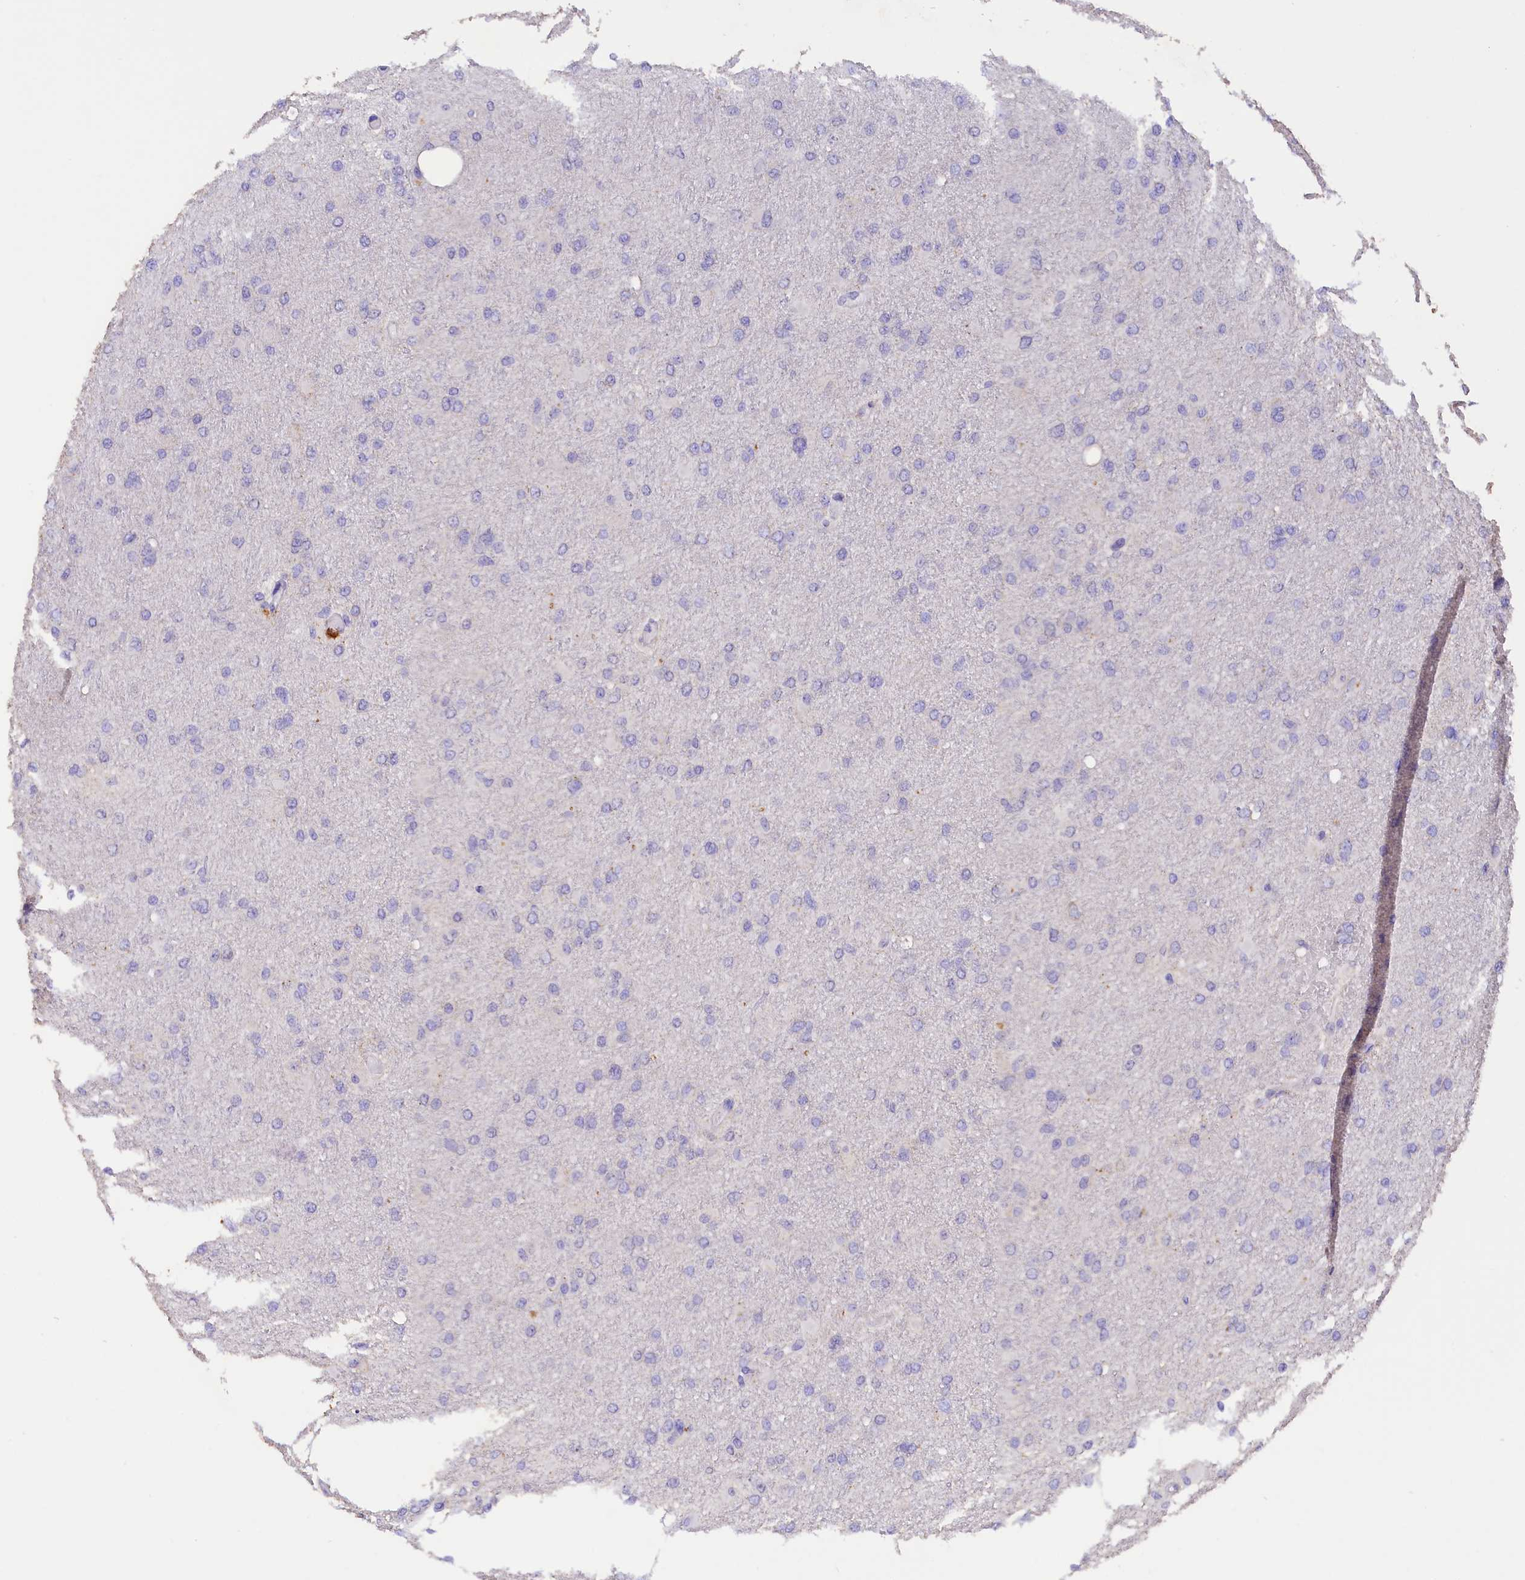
{"staining": {"intensity": "negative", "quantity": "none", "location": "none"}, "tissue": "glioma", "cell_type": "Tumor cells", "image_type": "cancer", "snomed": [{"axis": "morphology", "description": "Glioma, malignant, High grade"}, {"axis": "topography", "description": "Cerebral cortex"}], "caption": "The image shows no staining of tumor cells in glioma. (DAB (3,3'-diaminobenzidine) immunohistochemistry (IHC) with hematoxylin counter stain).", "gene": "PKIA", "patient": {"sex": "female", "age": 36}}